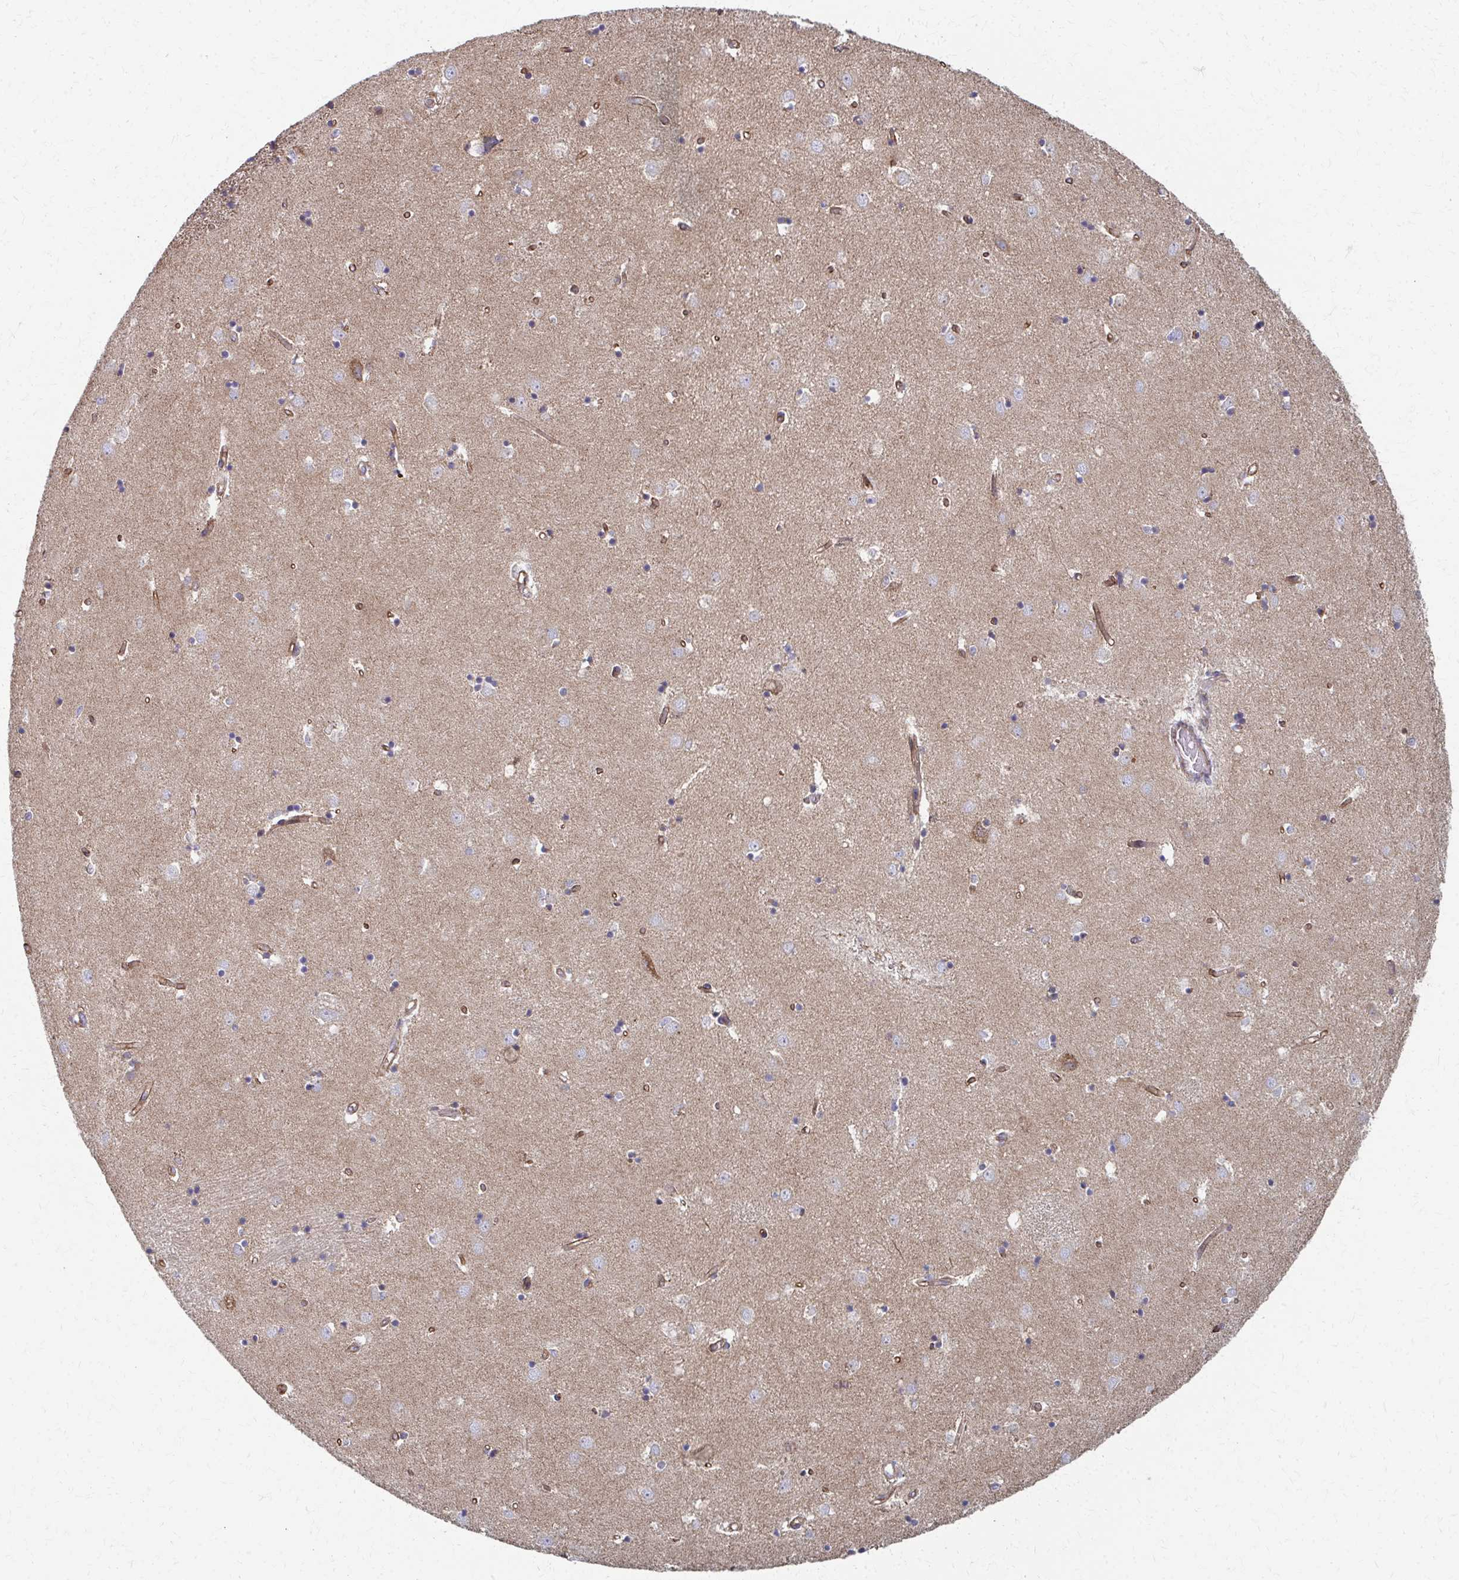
{"staining": {"intensity": "negative", "quantity": "none", "location": "none"}, "tissue": "caudate", "cell_type": "Glial cells", "image_type": "normal", "snomed": [{"axis": "morphology", "description": "Normal tissue, NOS"}, {"axis": "topography", "description": "Lateral ventricle wall"}], "caption": "Glial cells are negative for brown protein staining in normal caudate.", "gene": "FAHD1", "patient": {"sex": "male", "age": 54}}